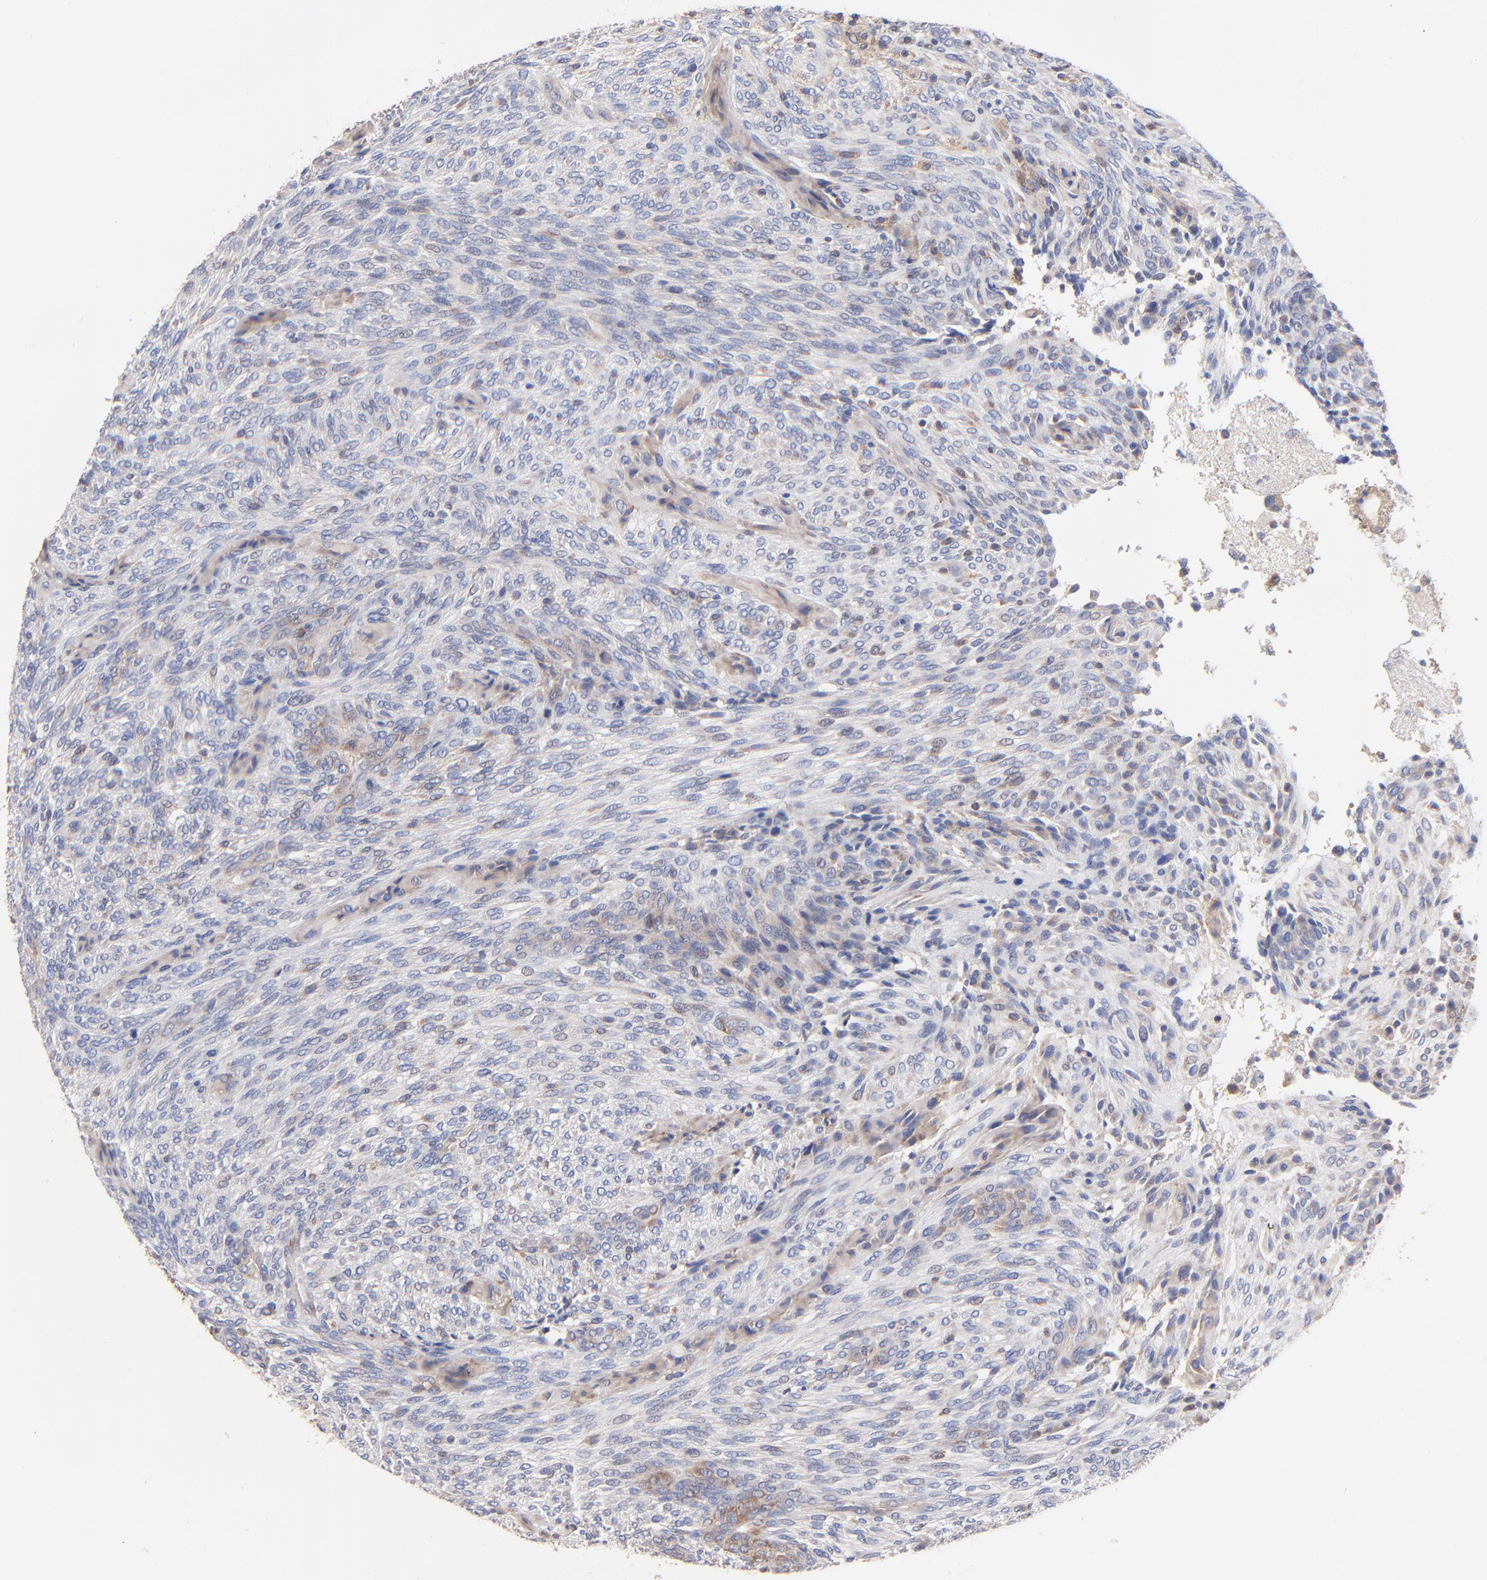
{"staining": {"intensity": "negative", "quantity": "none", "location": "none"}, "tissue": "glioma", "cell_type": "Tumor cells", "image_type": "cancer", "snomed": [{"axis": "morphology", "description": "Glioma, malignant, High grade"}, {"axis": "topography", "description": "Cerebral cortex"}], "caption": "IHC image of neoplastic tissue: glioma stained with DAB (3,3'-diaminobenzidine) displays no significant protein positivity in tumor cells.", "gene": "PPFIBP2", "patient": {"sex": "female", "age": 55}}